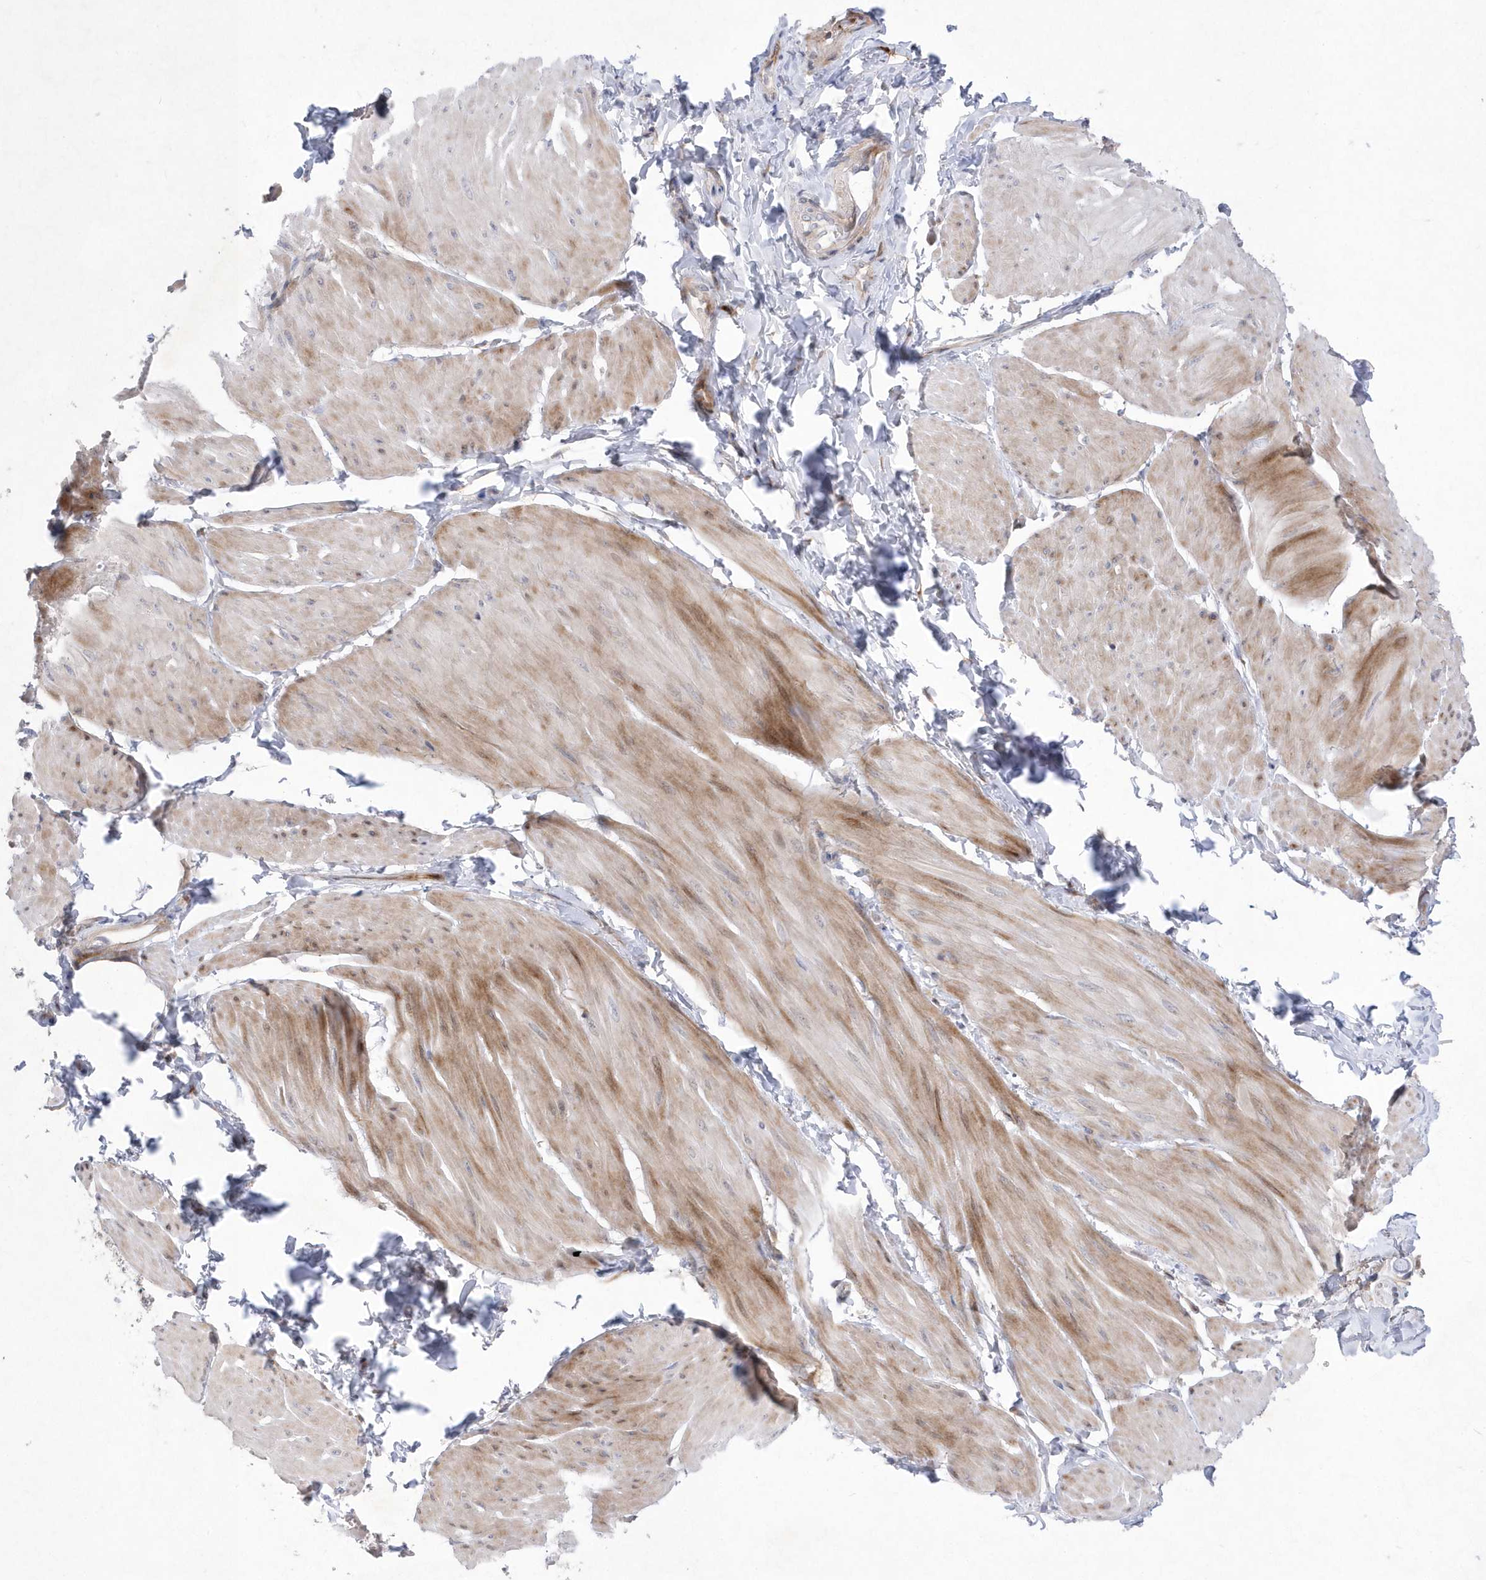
{"staining": {"intensity": "moderate", "quantity": ">75%", "location": "cytoplasmic/membranous"}, "tissue": "smooth muscle", "cell_type": "Smooth muscle cells", "image_type": "normal", "snomed": [{"axis": "morphology", "description": "Urothelial carcinoma, High grade"}, {"axis": "topography", "description": "Urinary bladder"}], "caption": "High-magnification brightfield microscopy of benign smooth muscle stained with DAB (3,3'-diaminobenzidine) (brown) and counterstained with hematoxylin (blue). smooth muscle cells exhibit moderate cytoplasmic/membranous staining is identified in approximately>75% of cells.", "gene": "TMEM132B", "patient": {"sex": "male", "age": 46}}